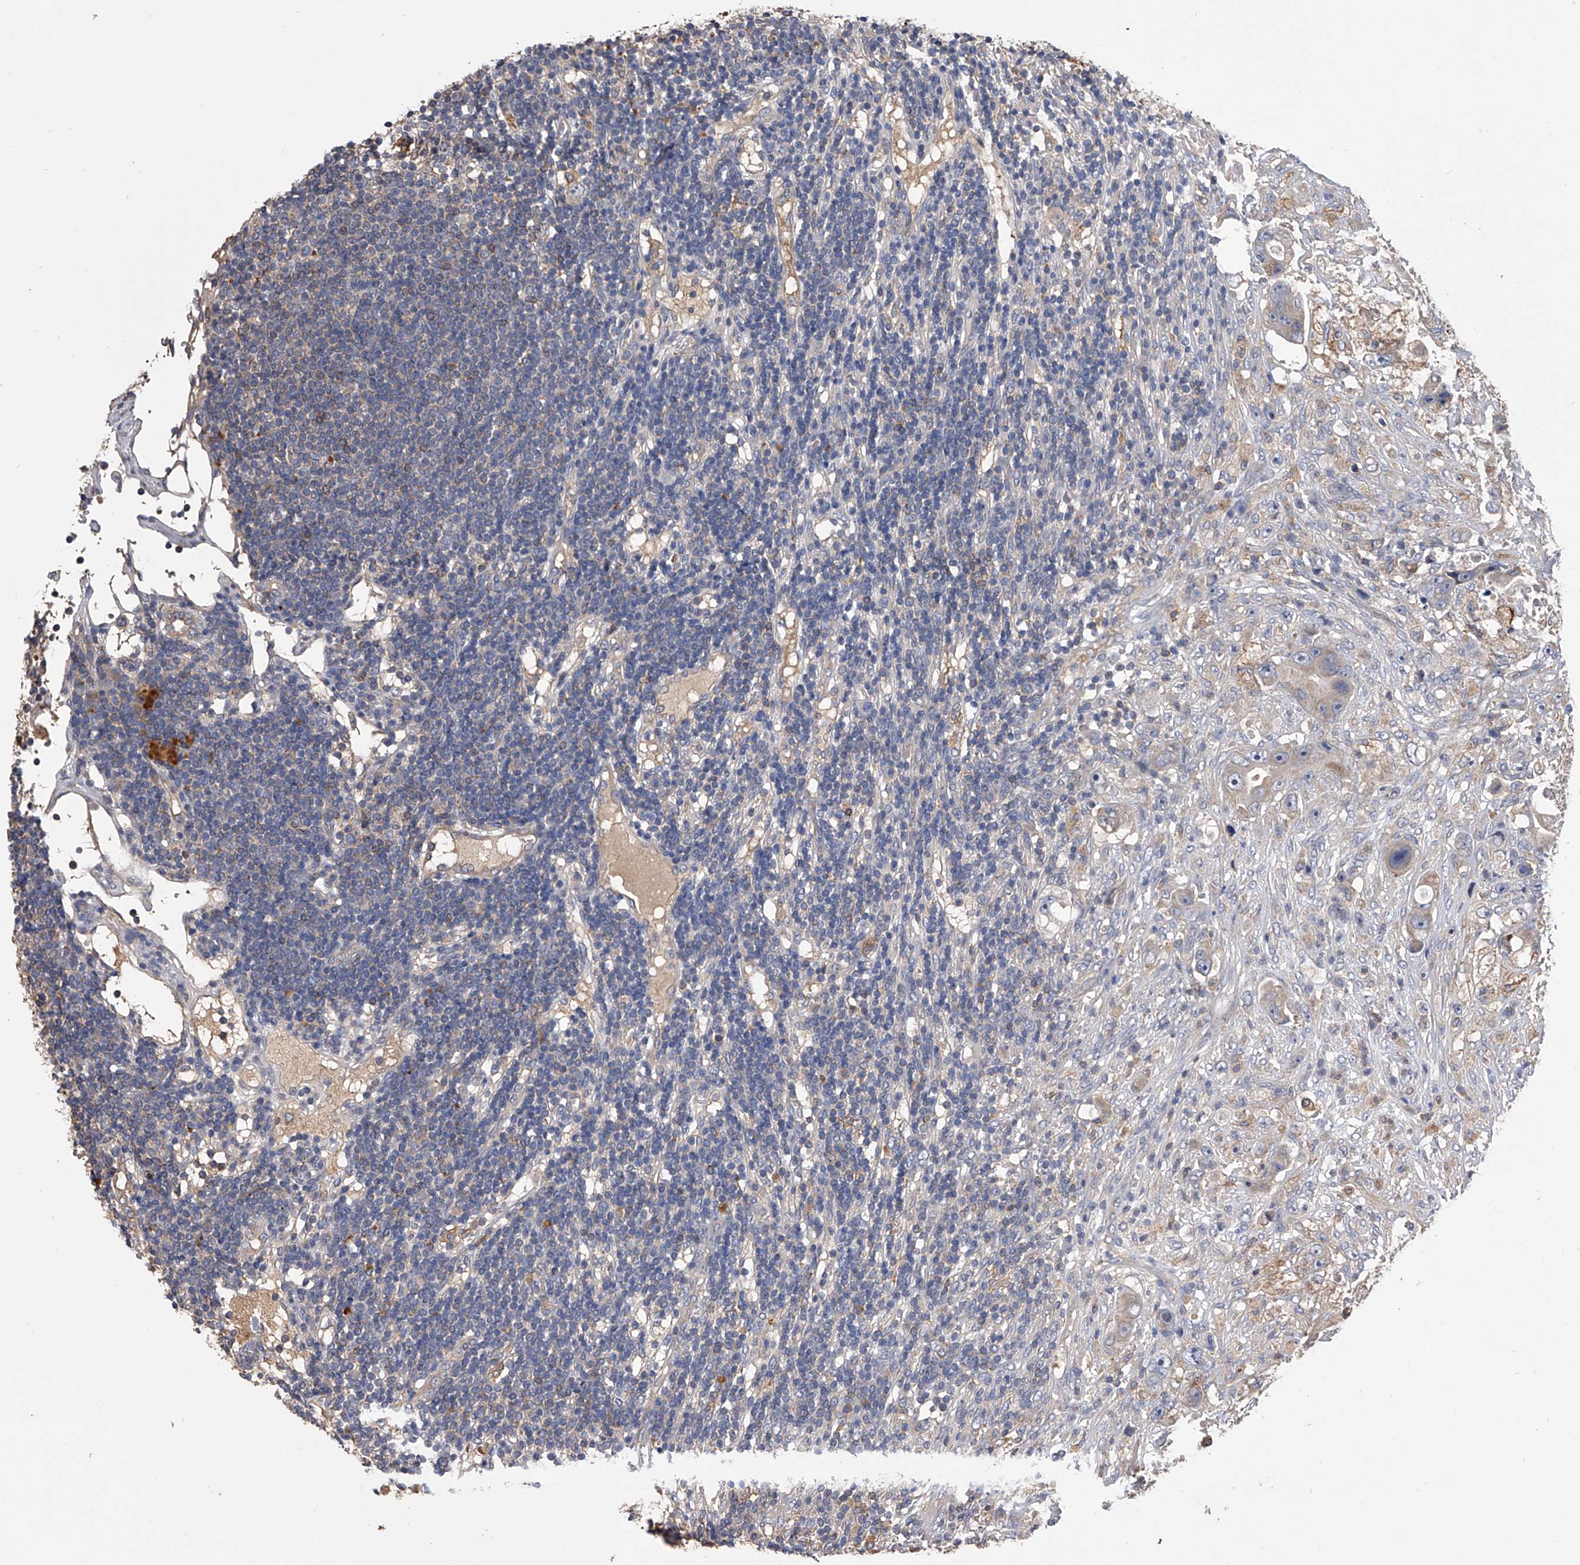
{"staining": {"intensity": "weak", "quantity": "25%-75%", "location": "cytoplasmic/membranous"}, "tissue": "colorectal cancer", "cell_type": "Tumor cells", "image_type": "cancer", "snomed": [{"axis": "morphology", "description": "Adenocarcinoma, NOS"}, {"axis": "topography", "description": "Colon"}], "caption": "Human colorectal adenocarcinoma stained with a brown dye demonstrates weak cytoplasmic/membranous positive staining in about 25%-75% of tumor cells.", "gene": "CUL7", "patient": {"sex": "female", "age": 46}}